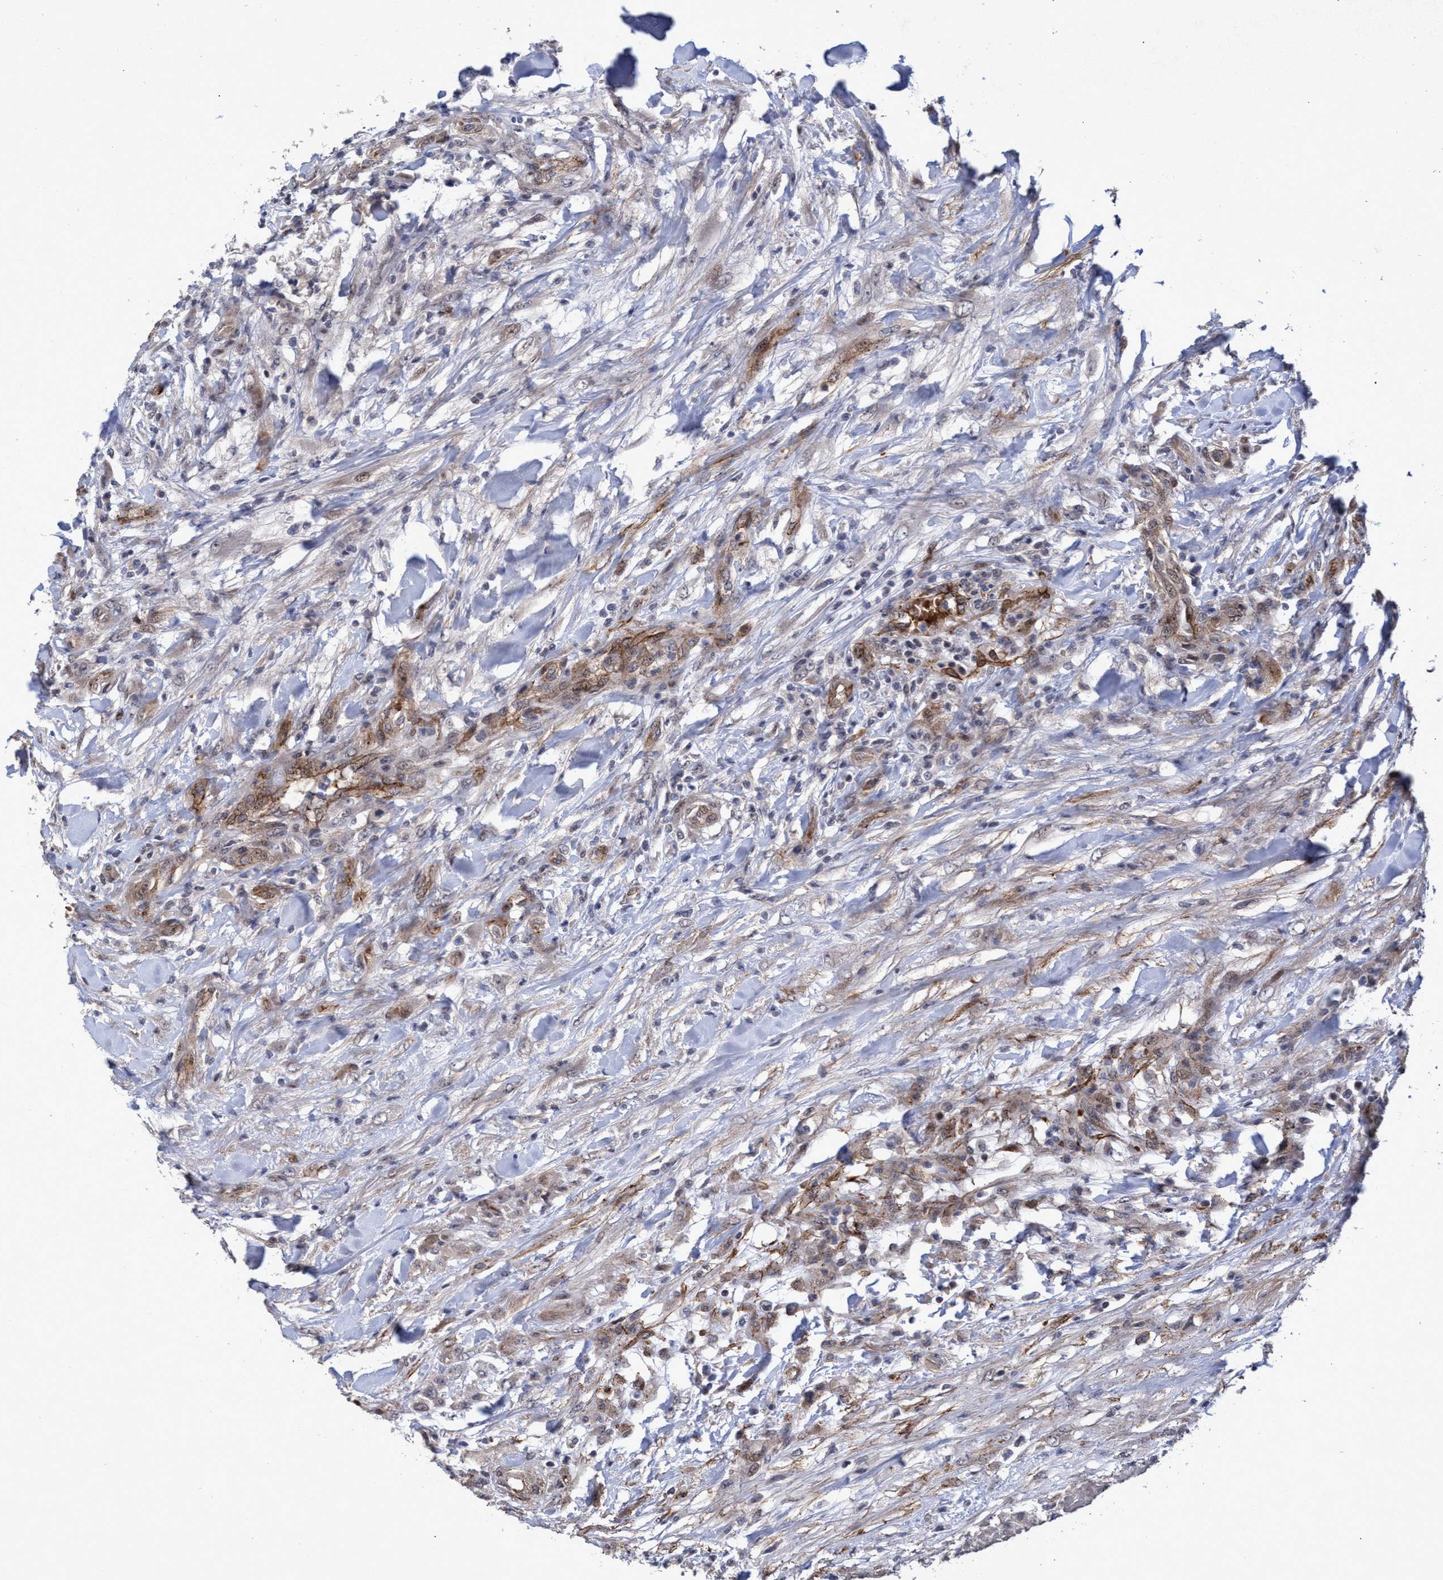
{"staining": {"intensity": "weak", "quantity": "25%-75%", "location": "cytoplasmic/membranous"}, "tissue": "testis cancer", "cell_type": "Tumor cells", "image_type": "cancer", "snomed": [{"axis": "morphology", "description": "Seminoma, NOS"}, {"axis": "topography", "description": "Testis"}], "caption": "A histopathology image showing weak cytoplasmic/membranous expression in about 25%-75% of tumor cells in testis cancer (seminoma), as visualized by brown immunohistochemical staining.", "gene": "ZNF750", "patient": {"sex": "male", "age": 59}}